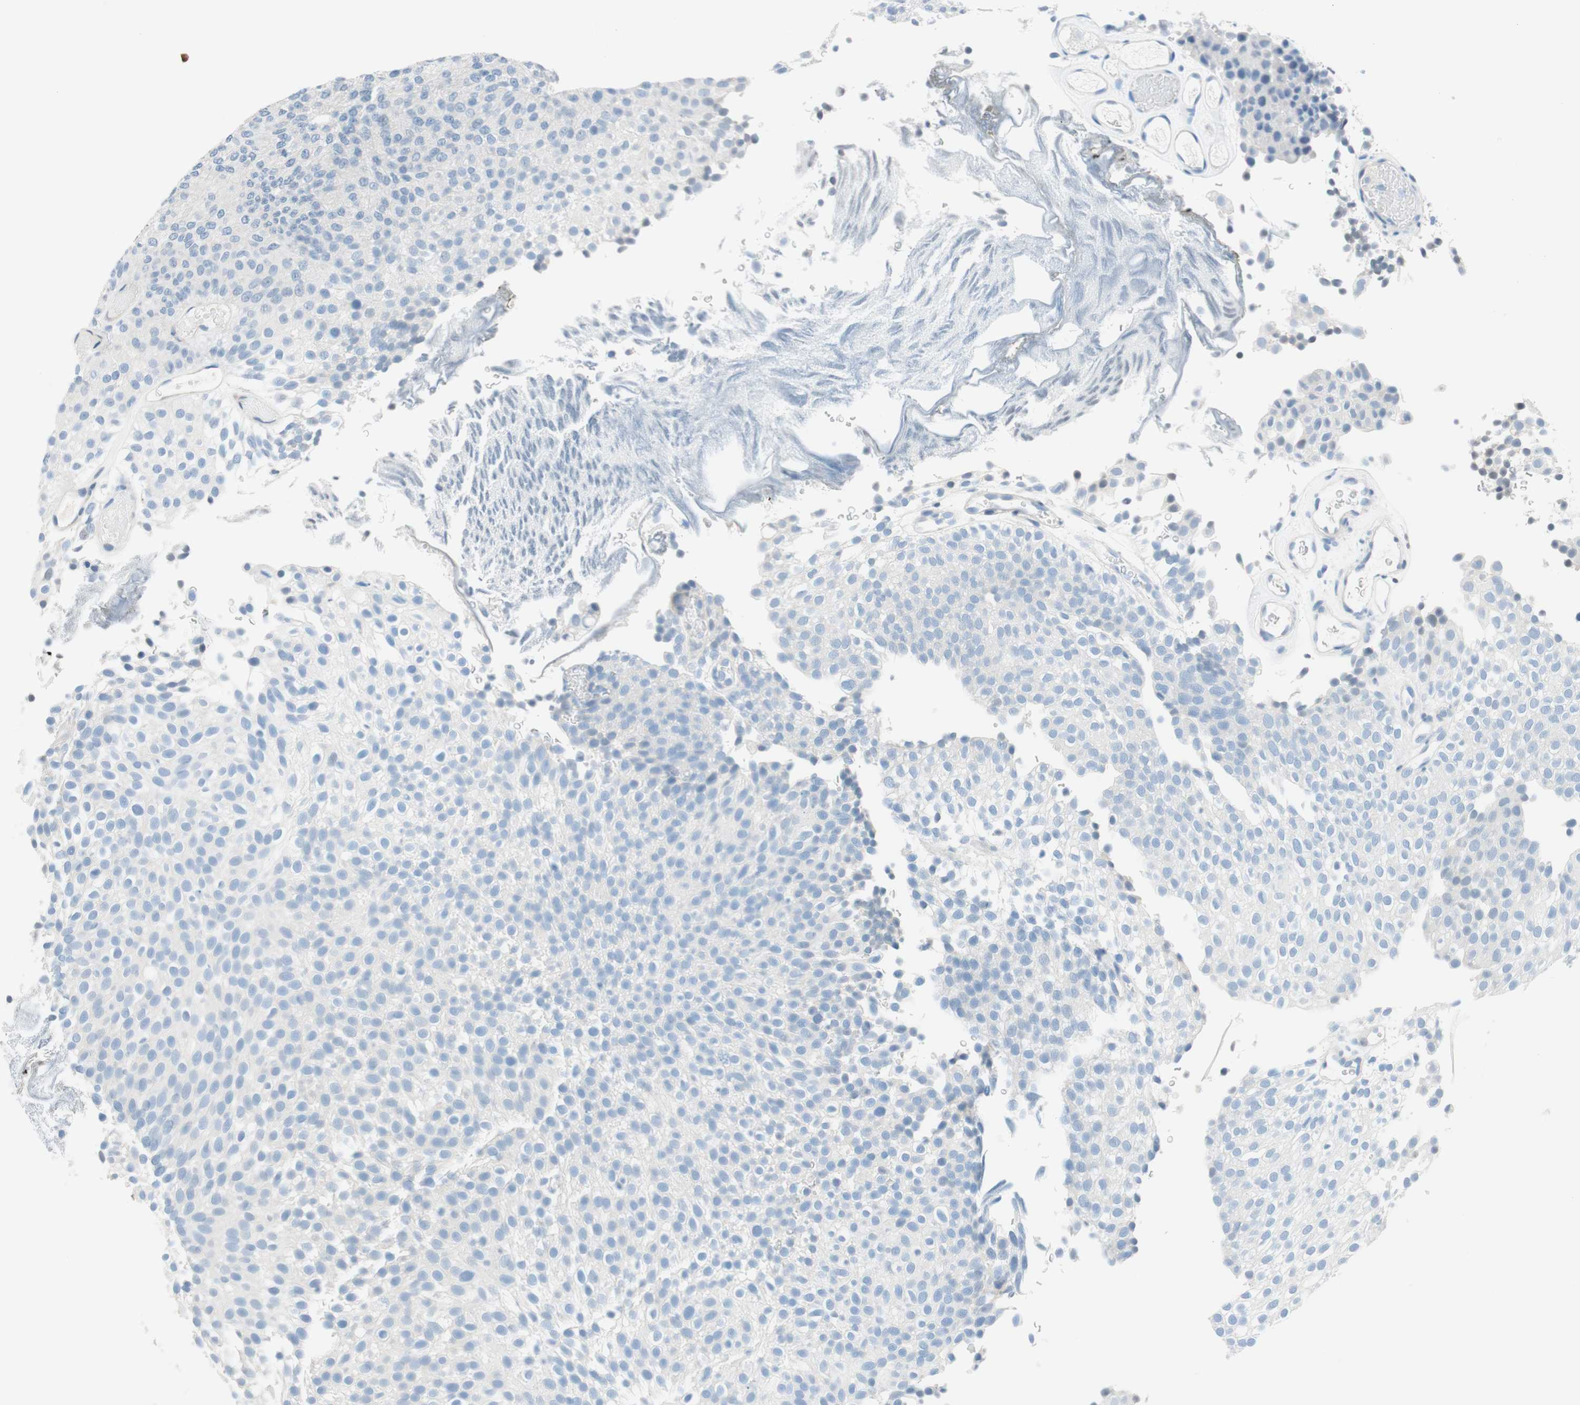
{"staining": {"intensity": "negative", "quantity": "none", "location": "none"}, "tissue": "urothelial cancer", "cell_type": "Tumor cells", "image_type": "cancer", "snomed": [{"axis": "morphology", "description": "Urothelial carcinoma, Low grade"}, {"axis": "topography", "description": "Urinary bladder"}], "caption": "Photomicrograph shows no protein staining in tumor cells of urothelial cancer tissue.", "gene": "PASD1", "patient": {"sex": "male", "age": 78}}